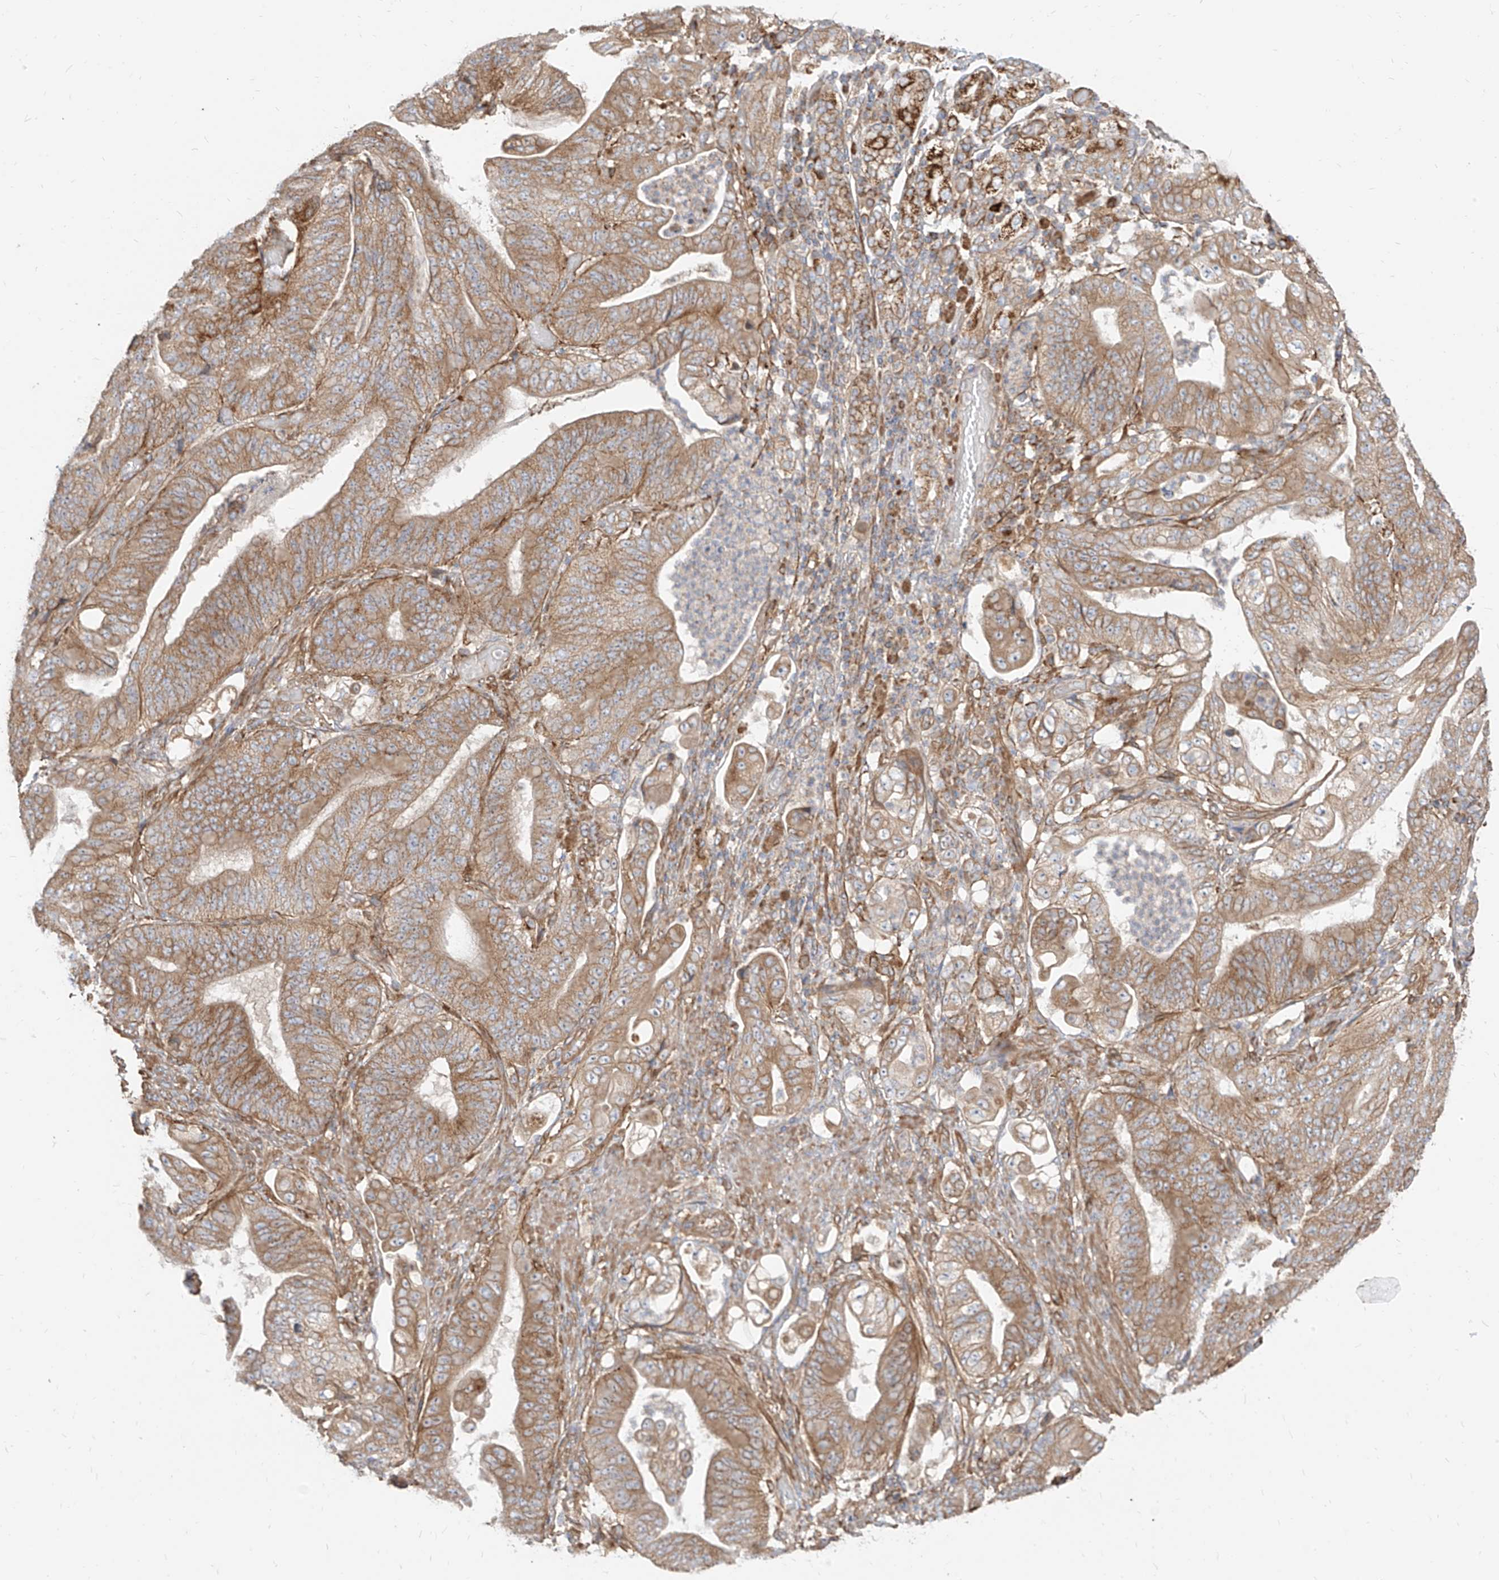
{"staining": {"intensity": "moderate", "quantity": ">75%", "location": "cytoplasmic/membranous"}, "tissue": "stomach cancer", "cell_type": "Tumor cells", "image_type": "cancer", "snomed": [{"axis": "morphology", "description": "Adenocarcinoma, NOS"}, {"axis": "topography", "description": "Stomach"}], "caption": "Immunohistochemistry staining of stomach cancer, which shows medium levels of moderate cytoplasmic/membranous positivity in approximately >75% of tumor cells indicating moderate cytoplasmic/membranous protein positivity. The staining was performed using DAB (3,3'-diaminobenzidine) (brown) for protein detection and nuclei were counterstained in hematoxylin (blue).", "gene": "PLCL1", "patient": {"sex": "female", "age": 73}}